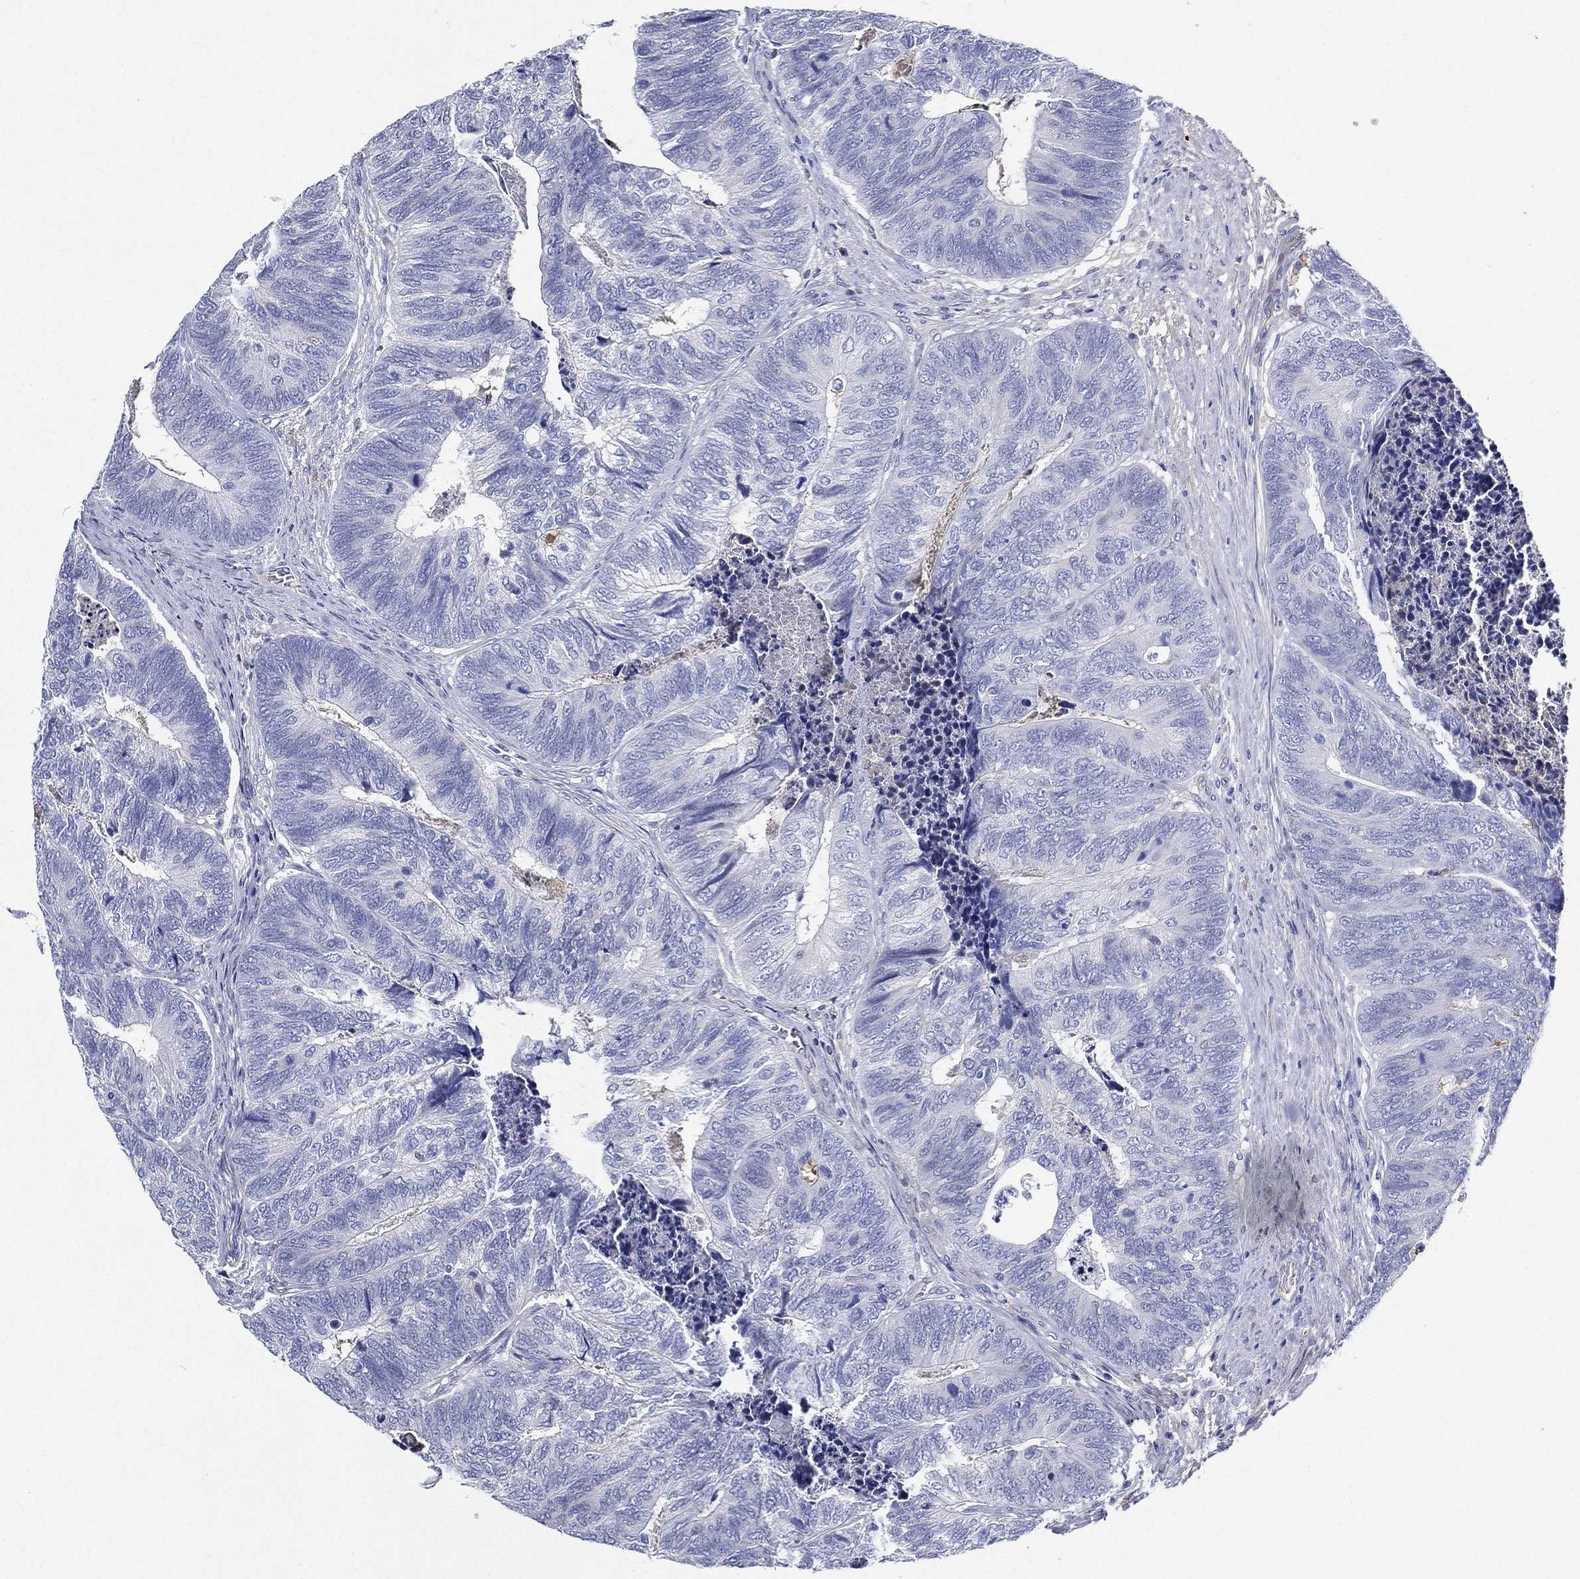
{"staining": {"intensity": "negative", "quantity": "none", "location": "none"}, "tissue": "colorectal cancer", "cell_type": "Tumor cells", "image_type": "cancer", "snomed": [{"axis": "morphology", "description": "Adenocarcinoma, NOS"}, {"axis": "topography", "description": "Colon"}], "caption": "Immunohistochemical staining of colorectal cancer (adenocarcinoma) shows no significant staining in tumor cells. Brightfield microscopy of immunohistochemistry stained with DAB (3,3'-diaminobenzidine) (brown) and hematoxylin (blue), captured at high magnification.", "gene": "TMPRSS11D", "patient": {"sex": "female", "age": 67}}